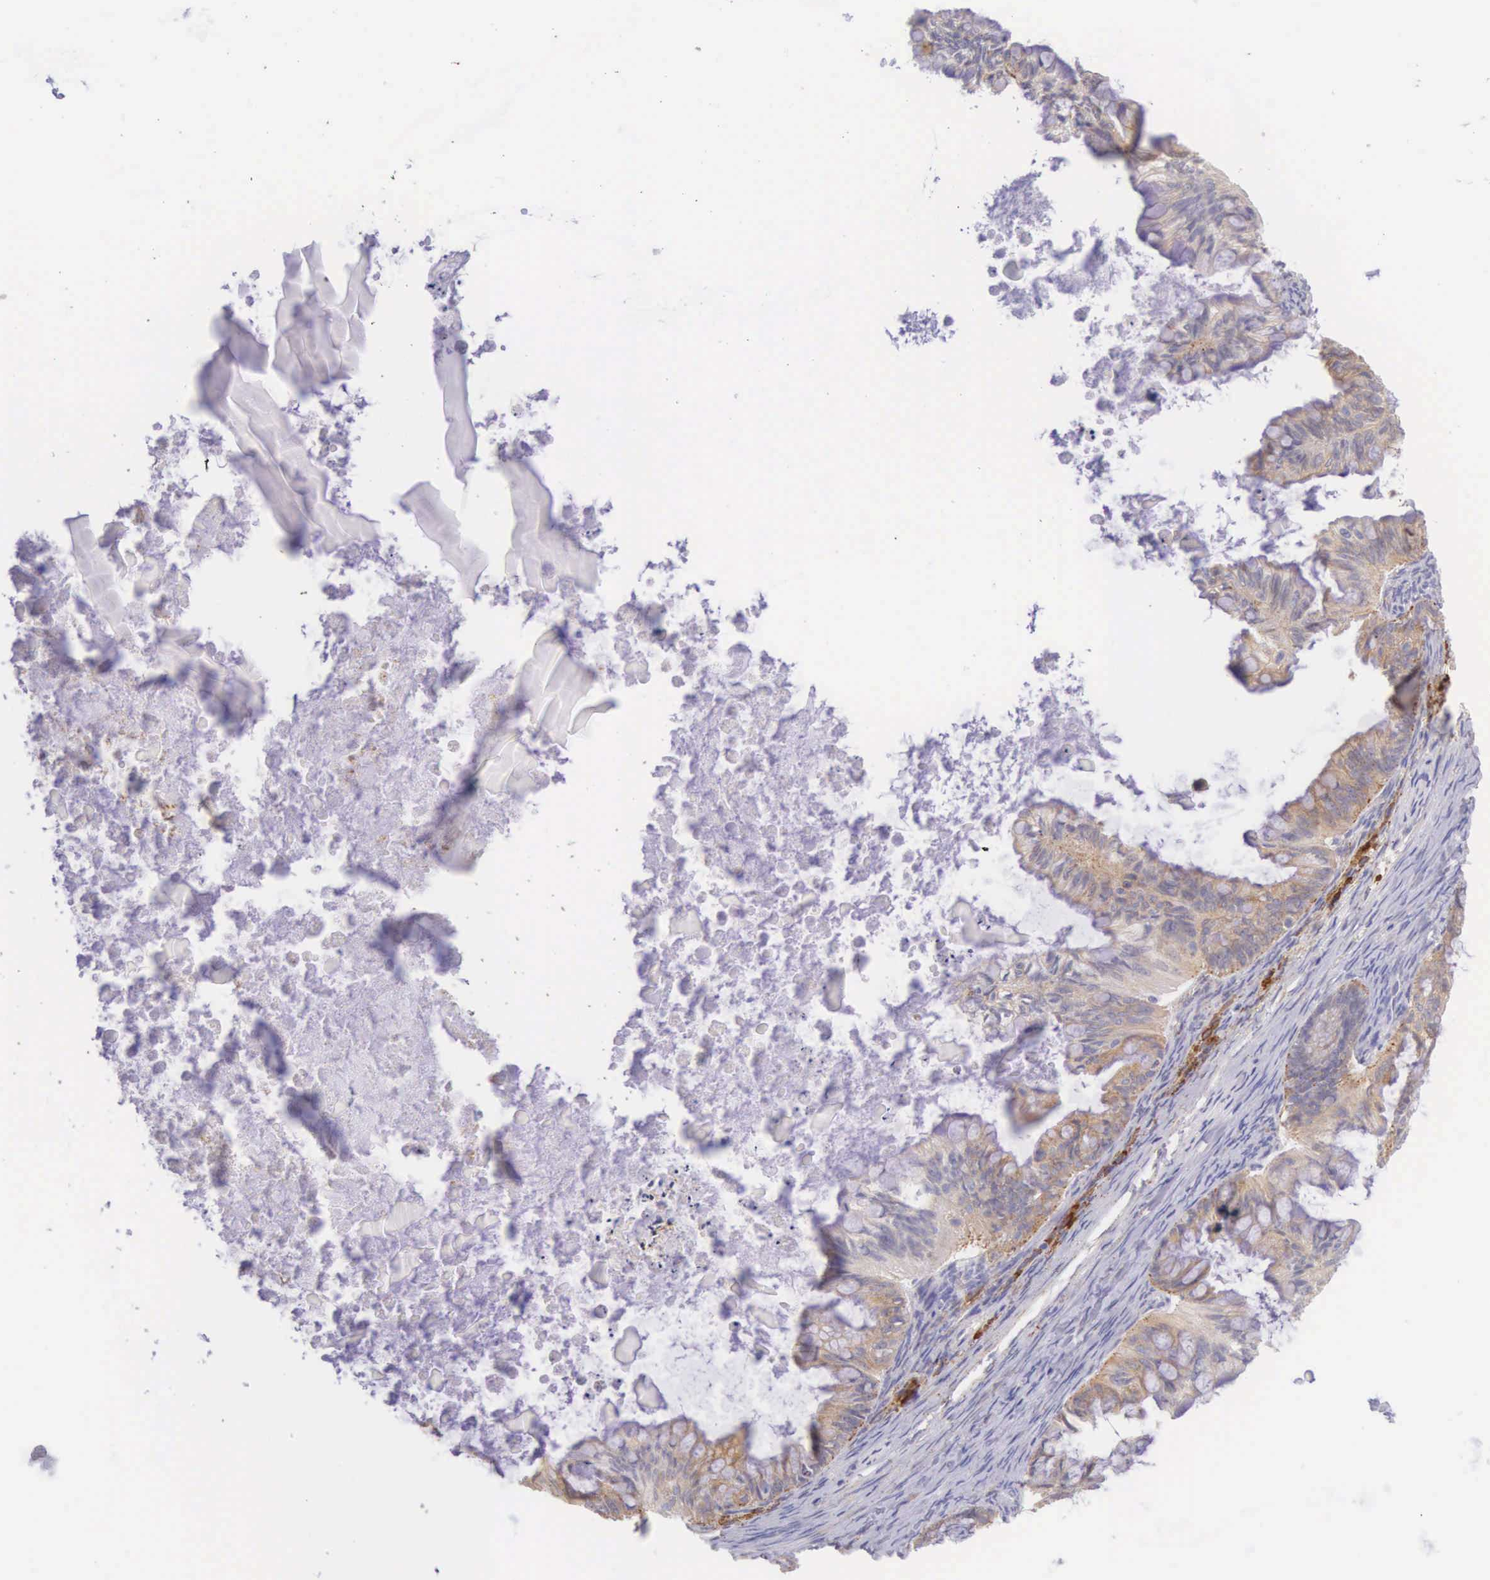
{"staining": {"intensity": "weak", "quantity": ">75%", "location": "cytoplasmic/membranous"}, "tissue": "ovarian cancer", "cell_type": "Tumor cells", "image_type": "cancer", "snomed": [{"axis": "morphology", "description": "Cystadenocarcinoma, mucinous, NOS"}, {"axis": "topography", "description": "Ovary"}], "caption": "This photomicrograph shows immunohistochemistry (IHC) staining of ovarian cancer, with low weak cytoplasmic/membranous positivity in about >75% of tumor cells.", "gene": "NSDHL", "patient": {"sex": "female", "age": 57}}